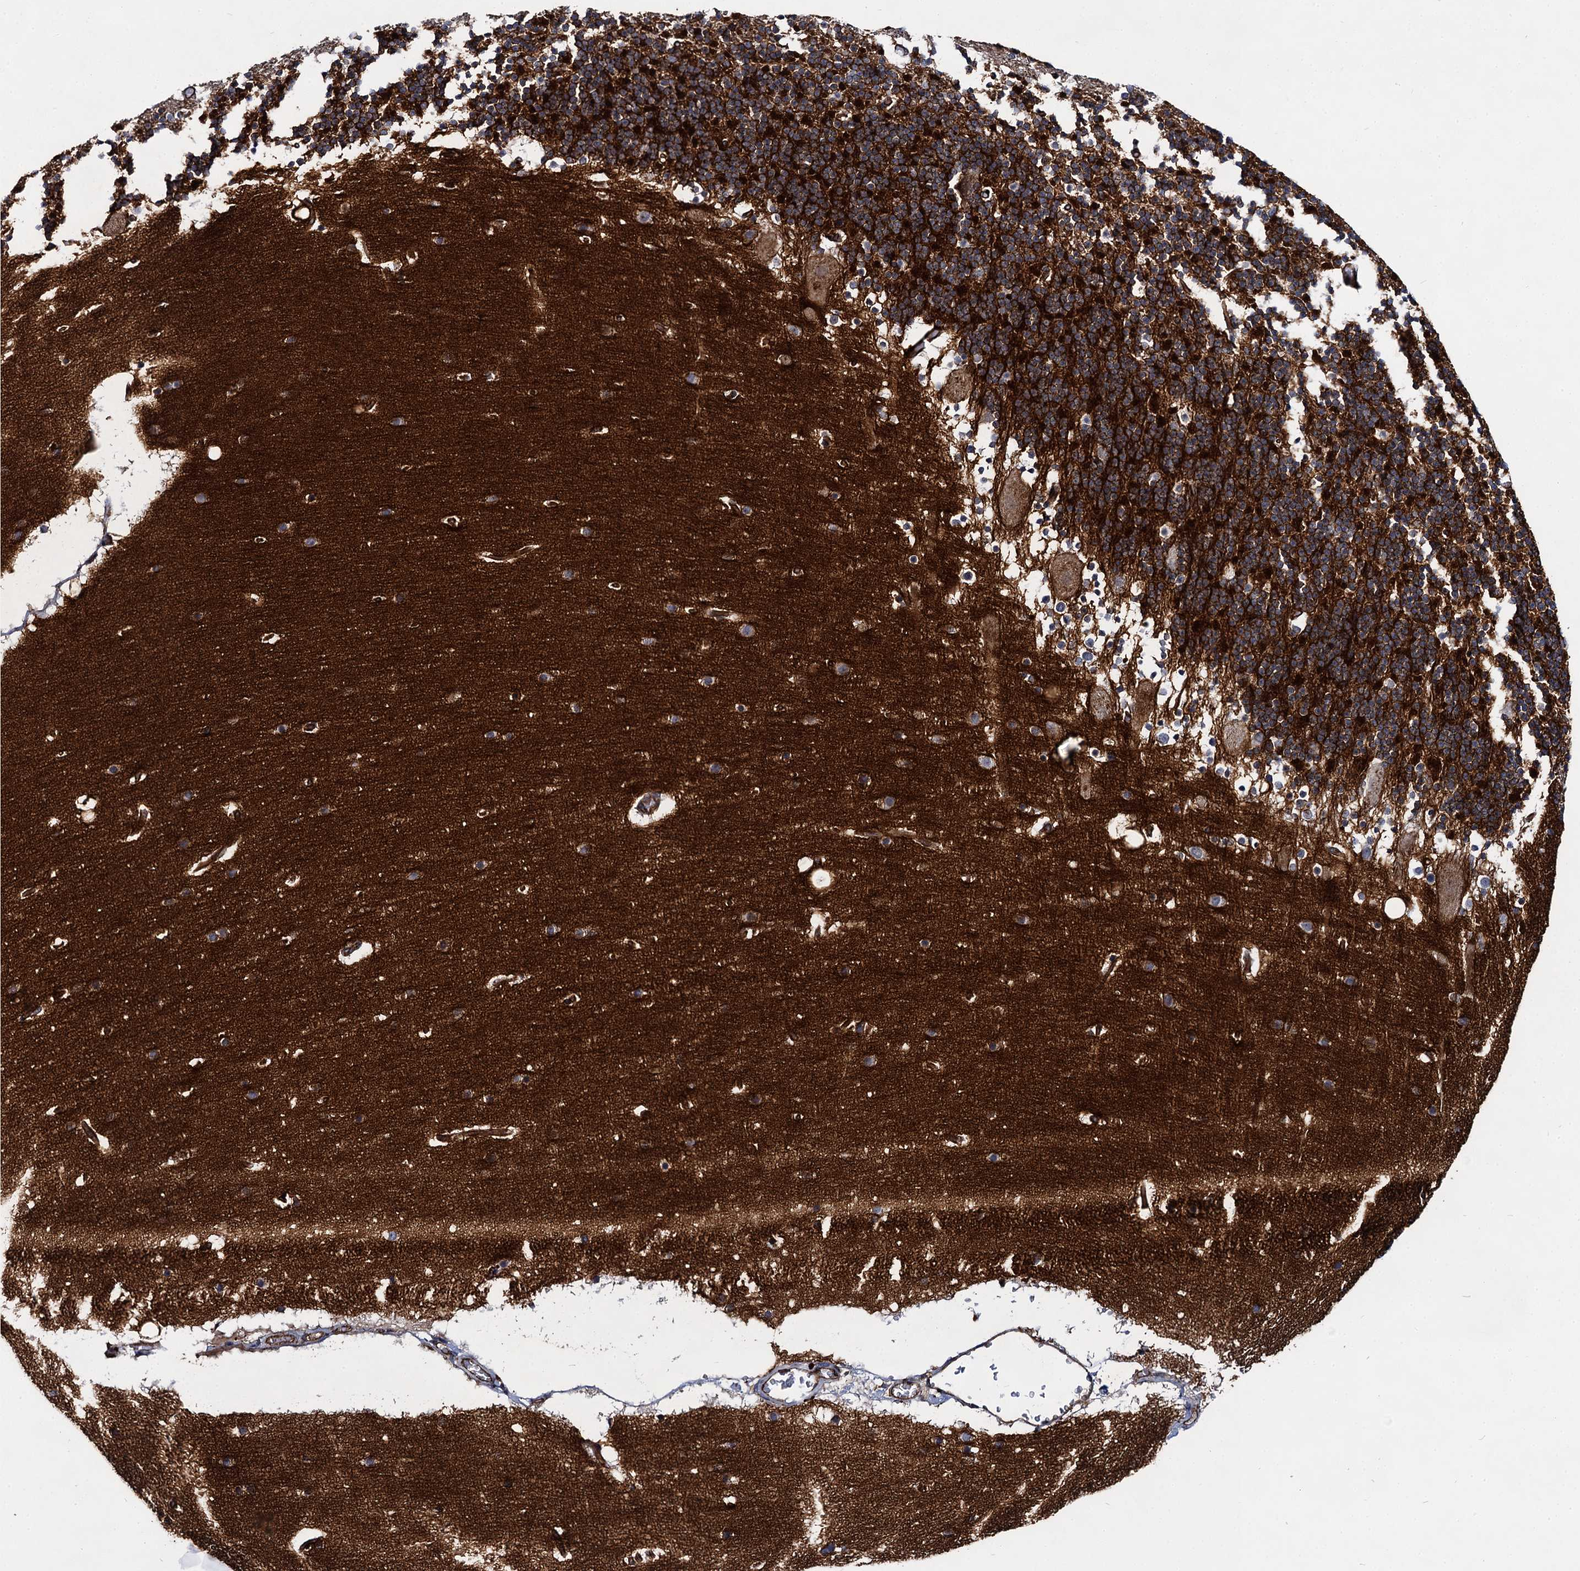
{"staining": {"intensity": "strong", "quantity": "25%-75%", "location": "cytoplasmic/membranous"}, "tissue": "cerebellum", "cell_type": "Cells in granular layer", "image_type": "normal", "snomed": [{"axis": "morphology", "description": "Normal tissue, NOS"}, {"axis": "topography", "description": "Cerebellum"}], "caption": "Immunohistochemistry (IHC) micrograph of normal cerebellum: human cerebellum stained using immunohistochemistry exhibits high levels of strong protein expression localized specifically in the cytoplasmic/membranous of cells in granular layer, appearing as a cytoplasmic/membranous brown color.", "gene": "ABLIM1", "patient": {"sex": "male", "age": 57}}